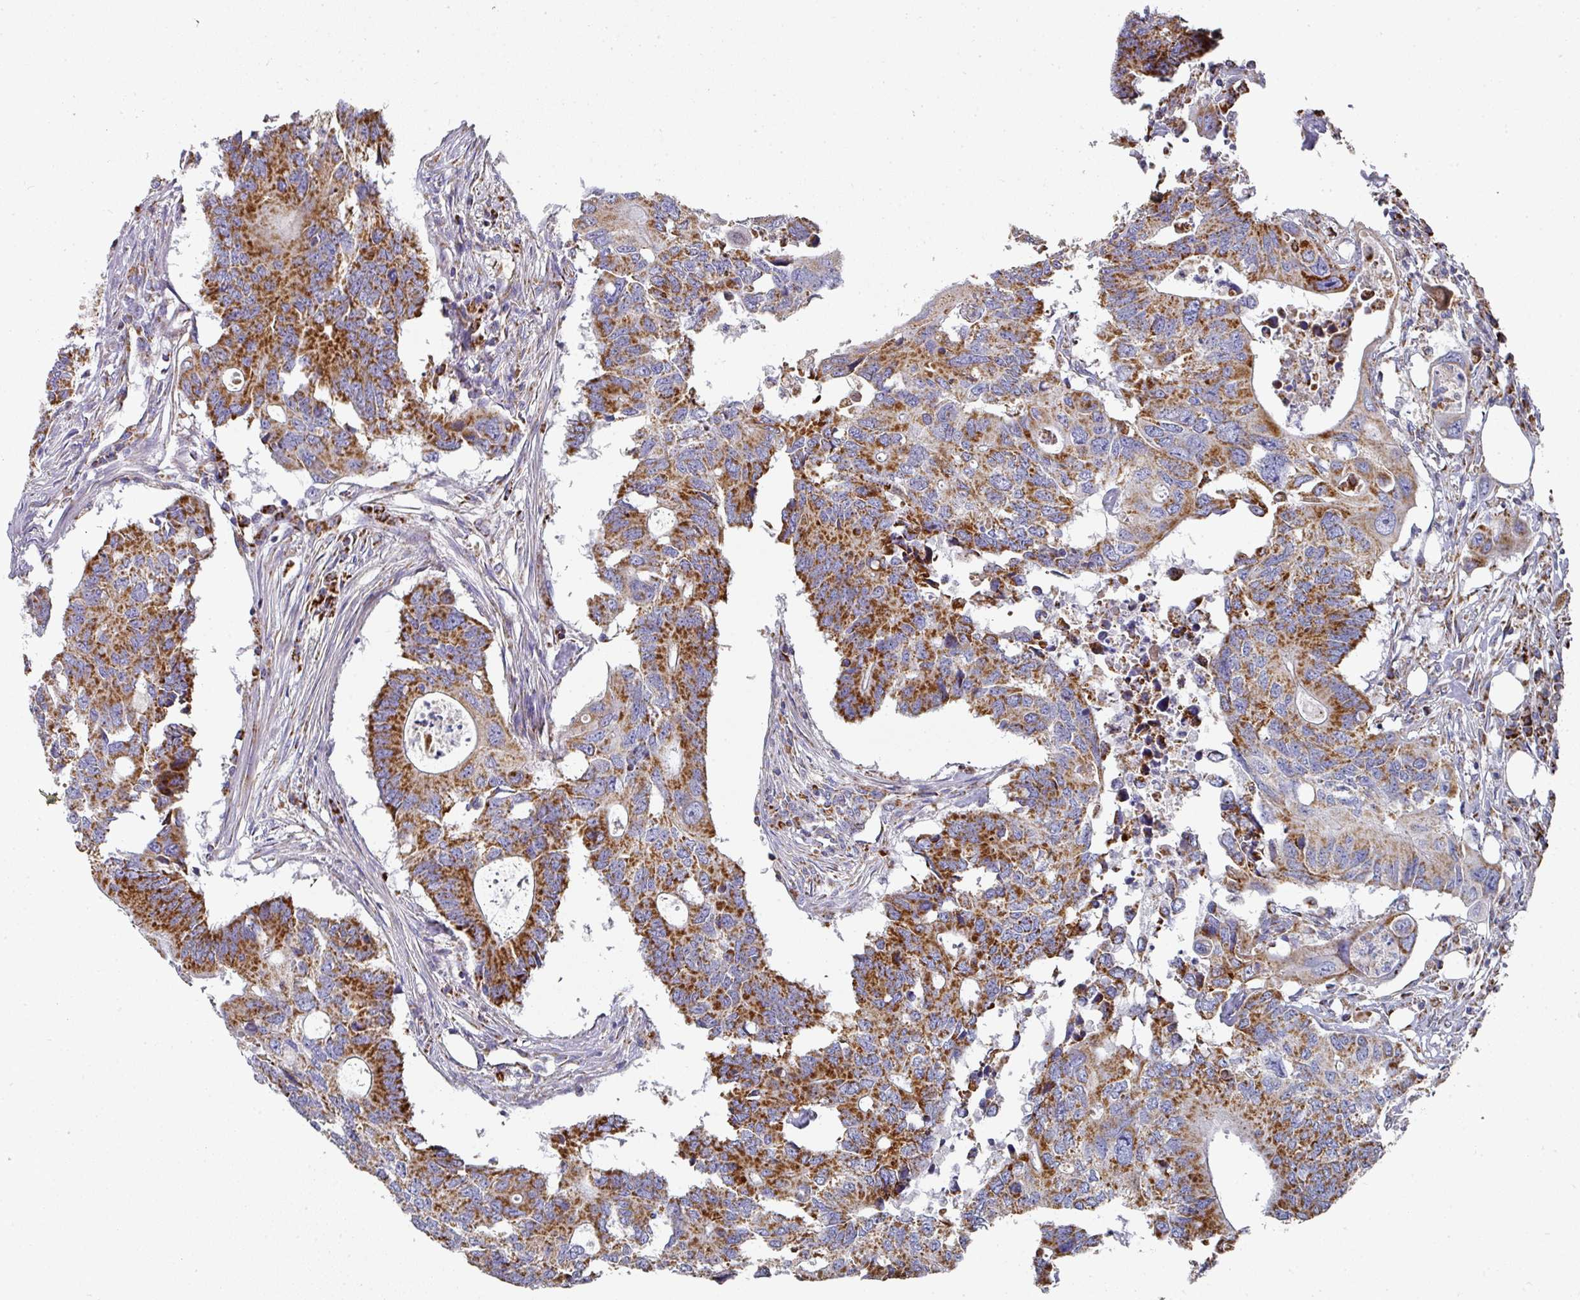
{"staining": {"intensity": "strong", "quantity": ">75%", "location": "cytoplasmic/membranous"}, "tissue": "colorectal cancer", "cell_type": "Tumor cells", "image_type": "cancer", "snomed": [{"axis": "morphology", "description": "Adenocarcinoma, NOS"}, {"axis": "topography", "description": "Colon"}], "caption": "This image displays immunohistochemistry staining of colorectal cancer (adenocarcinoma), with high strong cytoplasmic/membranous staining in approximately >75% of tumor cells.", "gene": "UQCRFS1", "patient": {"sex": "male", "age": 71}}